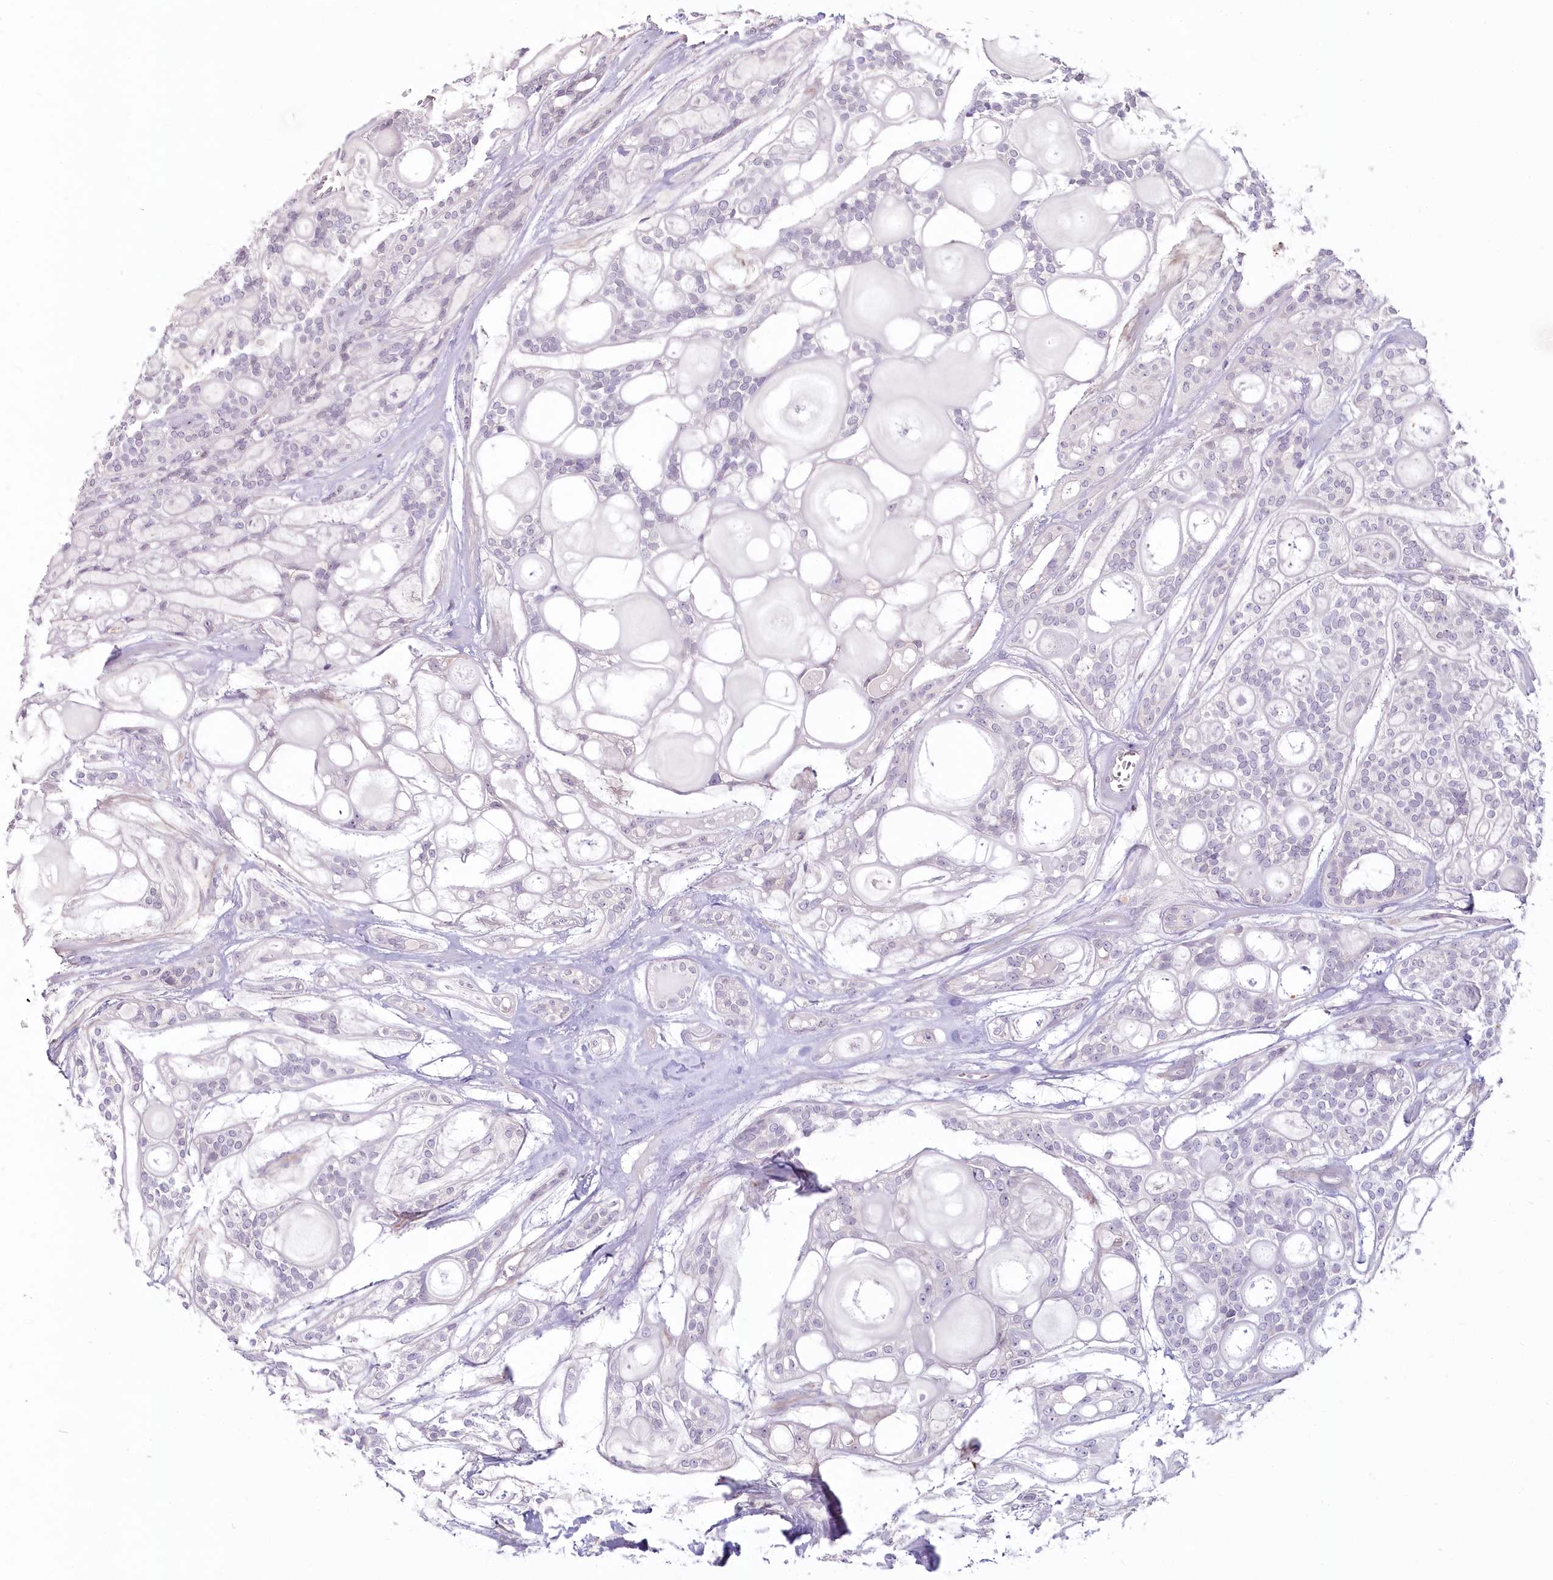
{"staining": {"intensity": "negative", "quantity": "none", "location": "none"}, "tissue": "head and neck cancer", "cell_type": "Tumor cells", "image_type": "cancer", "snomed": [{"axis": "morphology", "description": "Adenocarcinoma, NOS"}, {"axis": "topography", "description": "Head-Neck"}], "caption": "The photomicrograph shows no significant staining in tumor cells of head and neck adenocarcinoma. (DAB IHC, high magnification).", "gene": "USP11", "patient": {"sex": "male", "age": 66}}